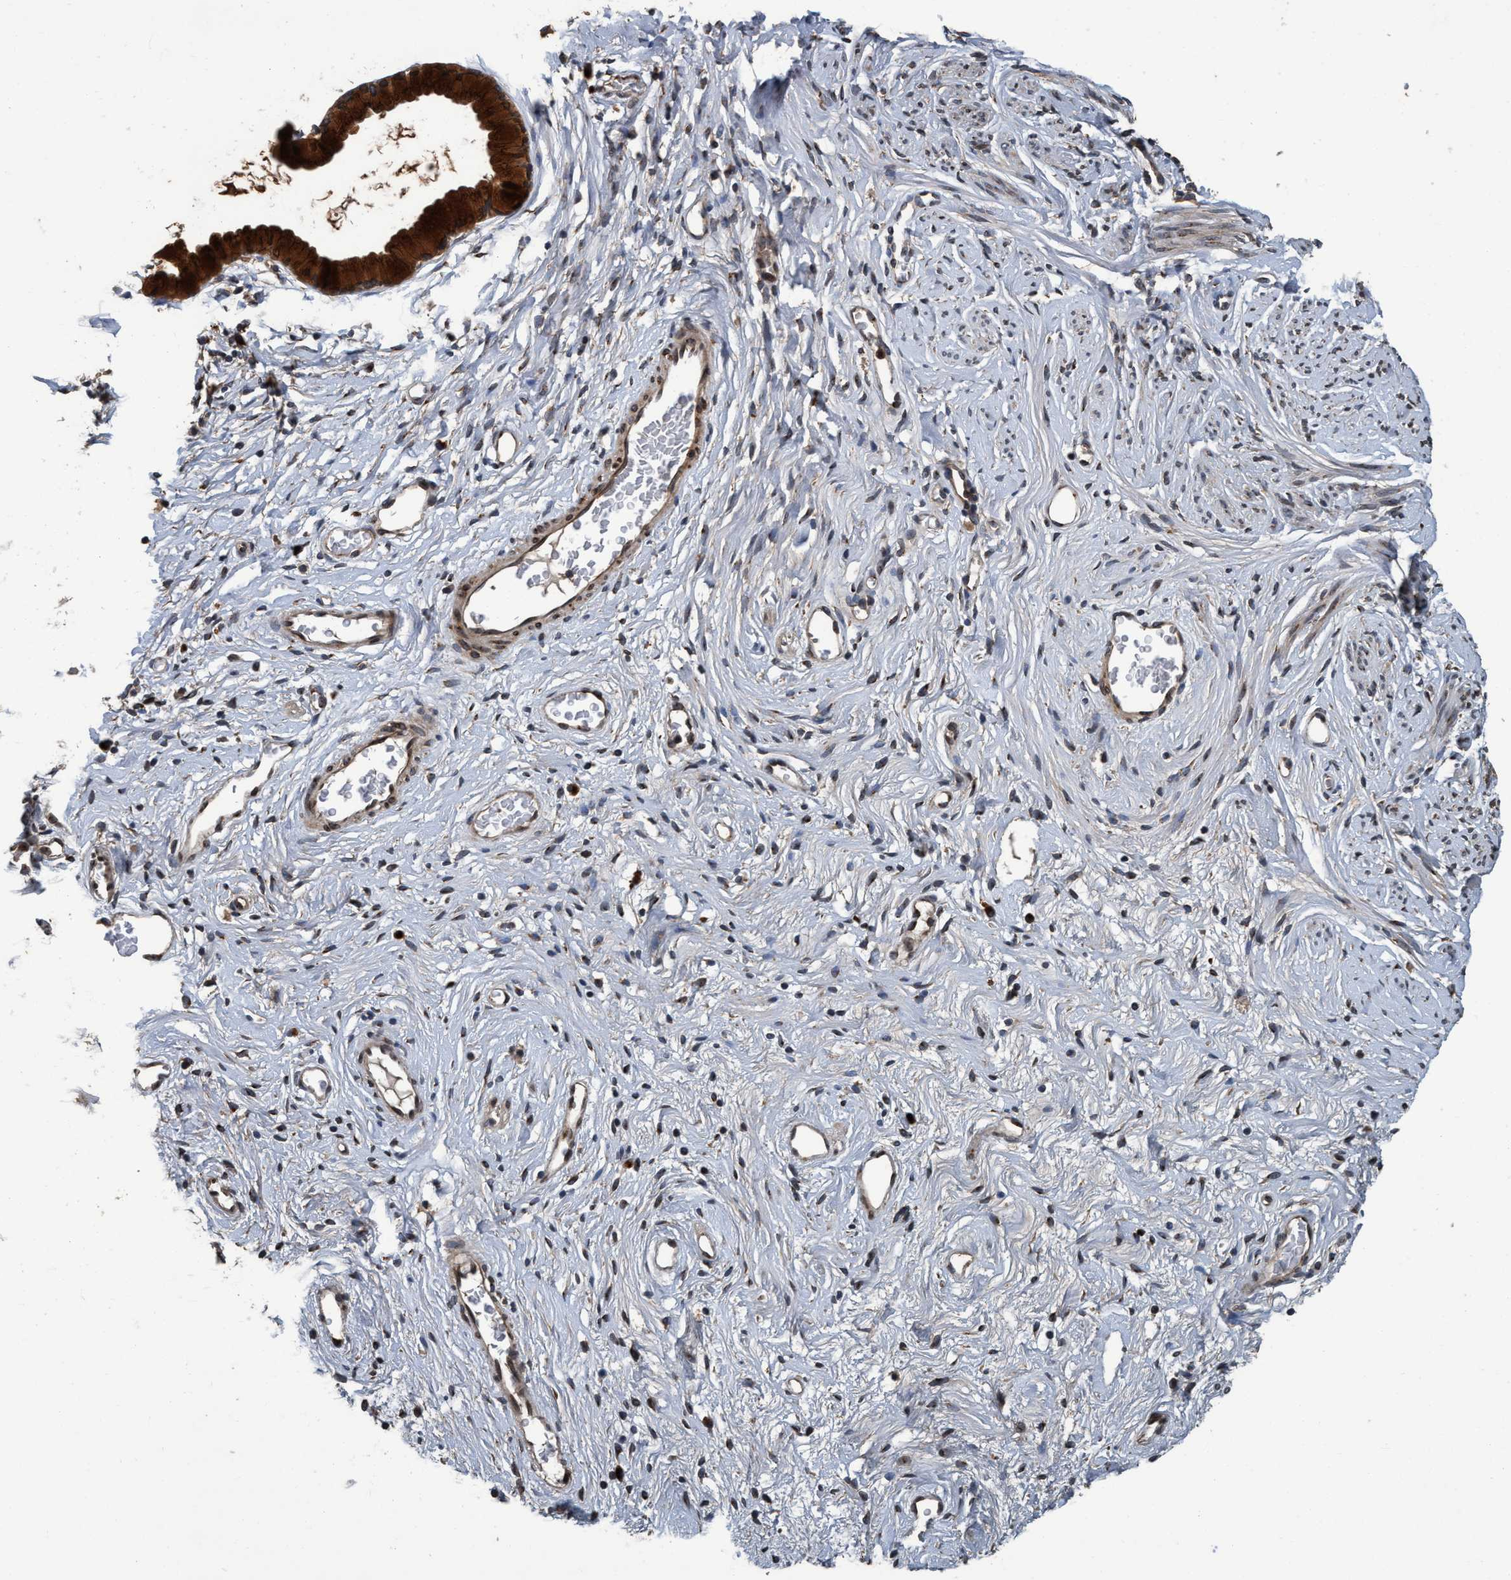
{"staining": {"intensity": "strong", "quantity": ">75%", "location": "cytoplasmic/membranous"}, "tissue": "cervix", "cell_type": "Glandular cells", "image_type": "normal", "snomed": [{"axis": "morphology", "description": "Normal tissue, NOS"}, {"axis": "topography", "description": "Cervix"}], "caption": "High-power microscopy captured an immunohistochemistry image of unremarkable cervix, revealing strong cytoplasmic/membranous staining in about >75% of glandular cells.", "gene": "MACC1", "patient": {"sex": "female", "age": 77}}